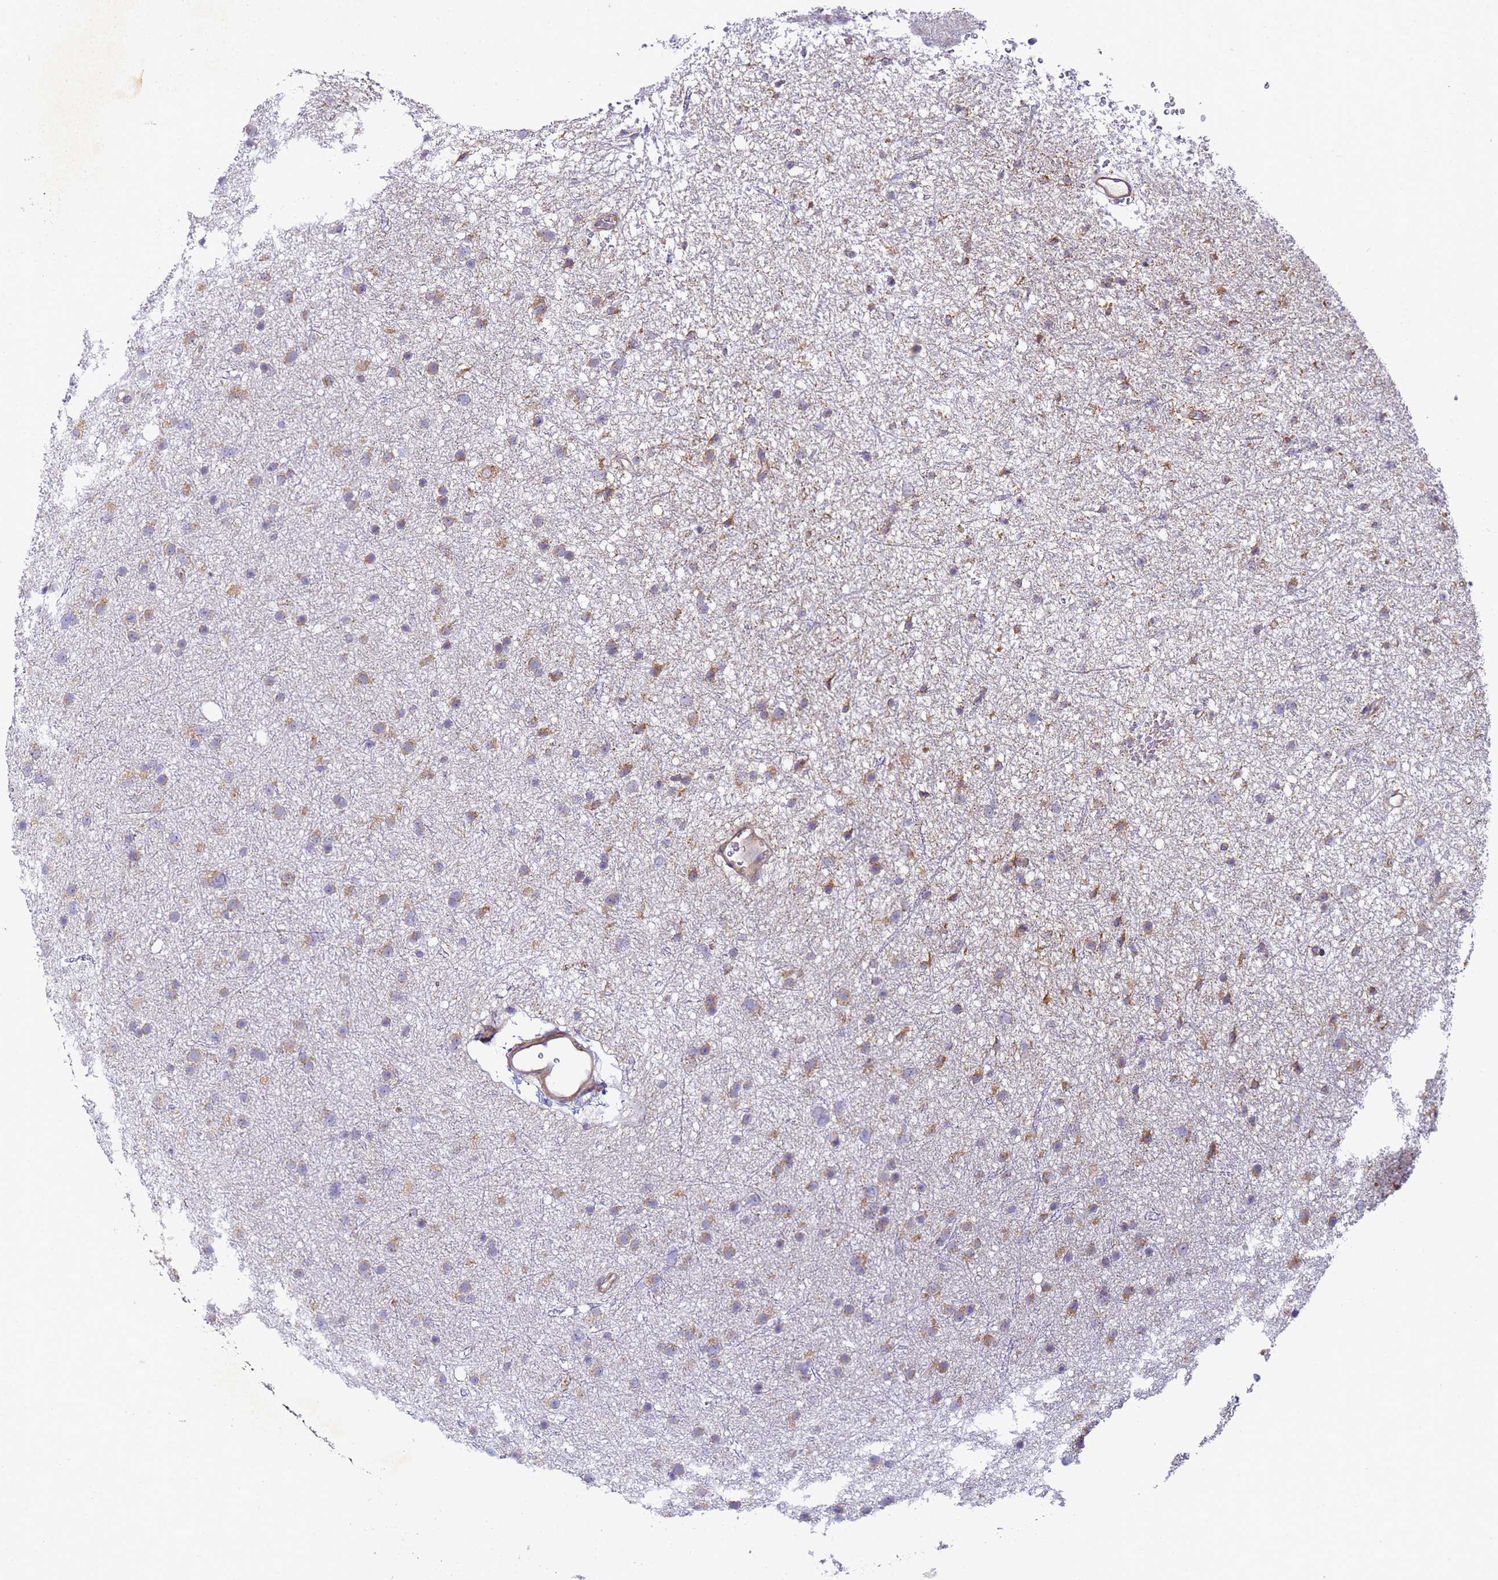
{"staining": {"intensity": "moderate", "quantity": "25%-75%", "location": "cytoplasmic/membranous"}, "tissue": "glioma", "cell_type": "Tumor cells", "image_type": "cancer", "snomed": [{"axis": "morphology", "description": "Glioma, malignant, Low grade"}, {"axis": "topography", "description": "Cerebral cortex"}], "caption": "Immunohistochemical staining of human glioma demonstrates medium levels of moderate cytoplasmic/membranous positivity in about 25%-75% of tumor cells.", "gene": "RPL13A", "patient": {"sex": "female", "age": 39}}